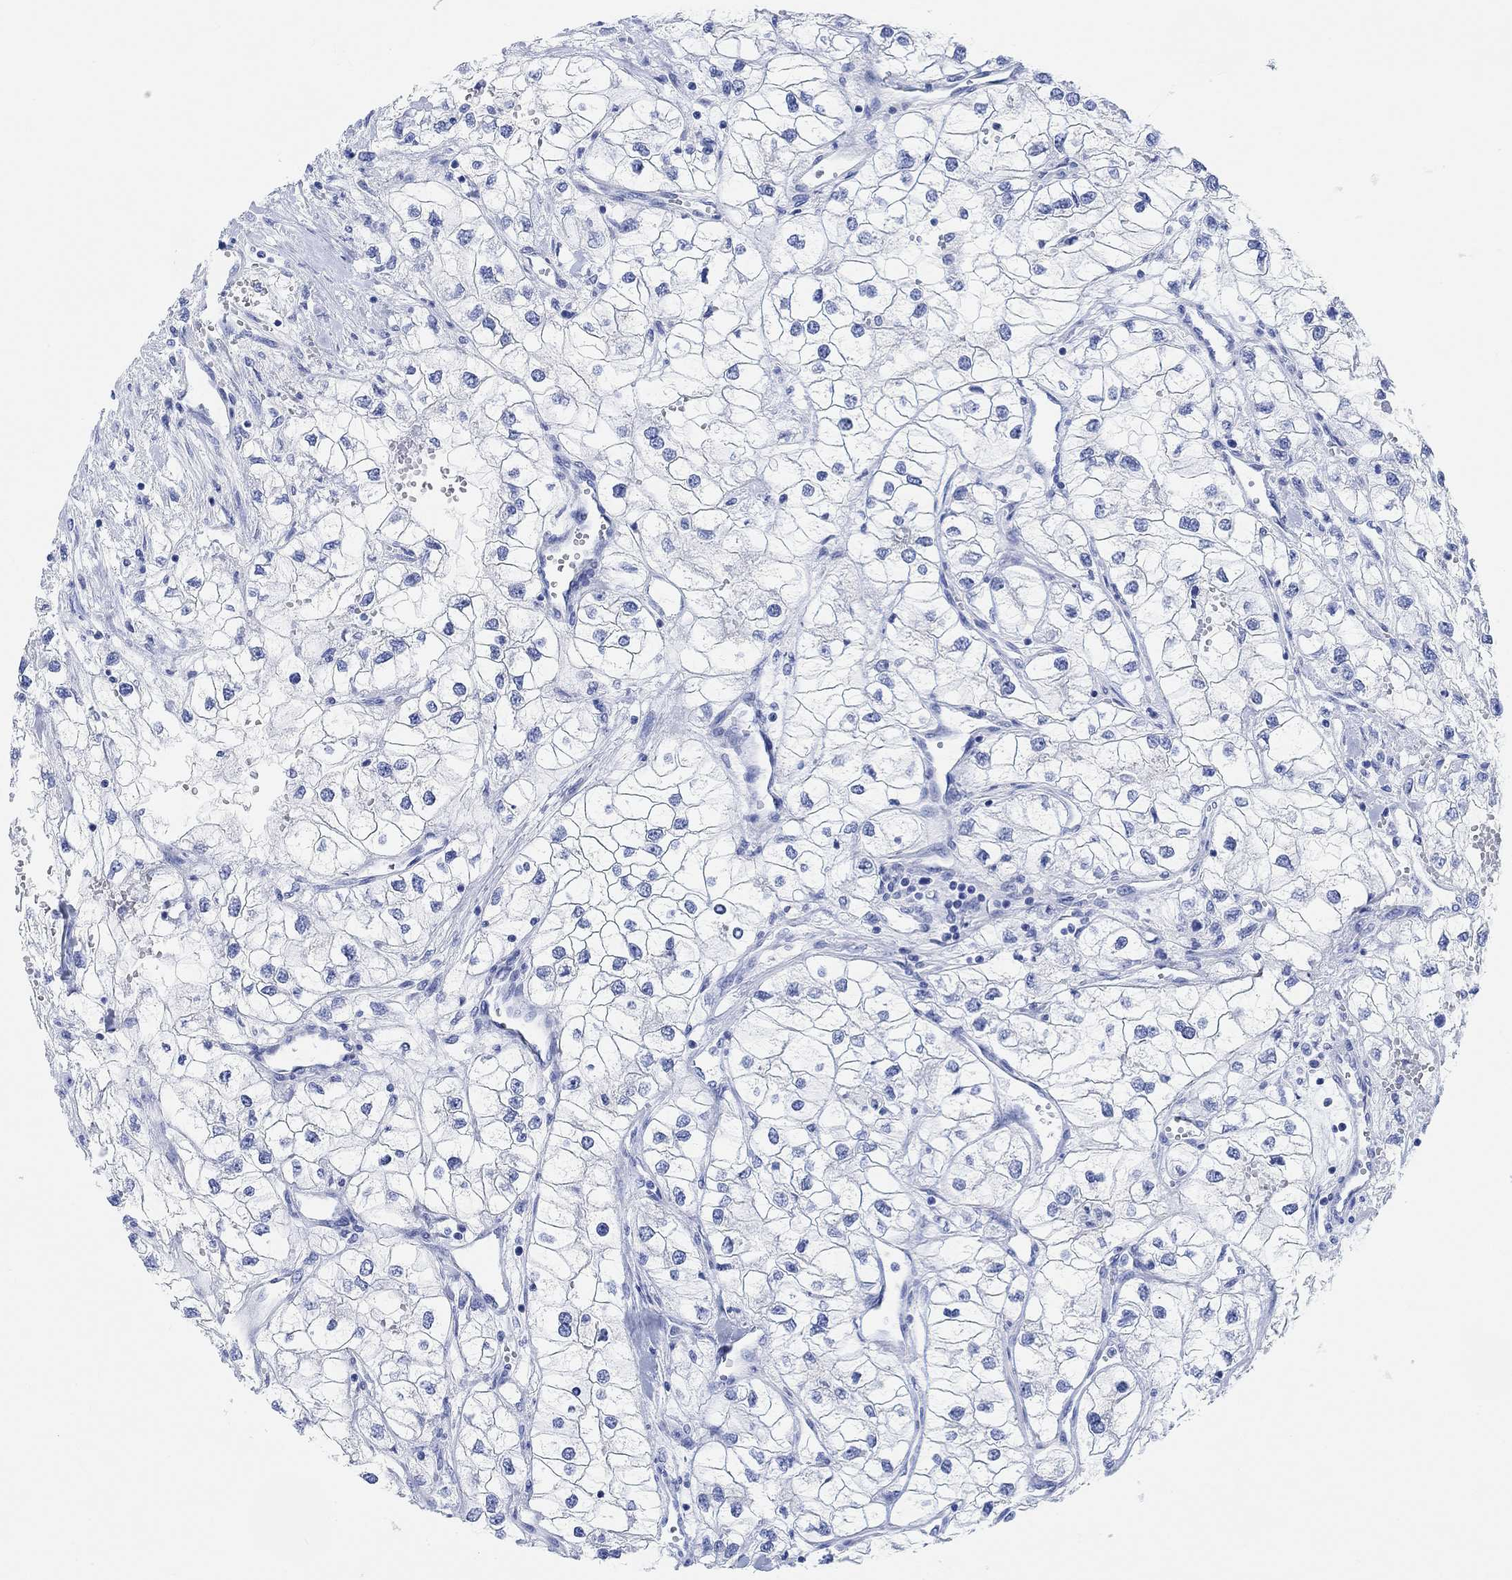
{"staining": {"intensity": "negative", "quantity": "none", "location": "none"}, "tissue": "renal cancer", "cell_type": "Tumor cells", "image_type": "cancer", "snomed": [{"axis": "morphology", "description": "Adenocarcinoma, NOS"}, {"axis": "topography", "description": "Kidney"}], "caption": "This is an immunohistochemistry (IHC) photomicrograph of renal cancer. There is no staining in tumor cells.", "gene": "ANKRD33", "patient": {"sex": "male", "age": 59}}